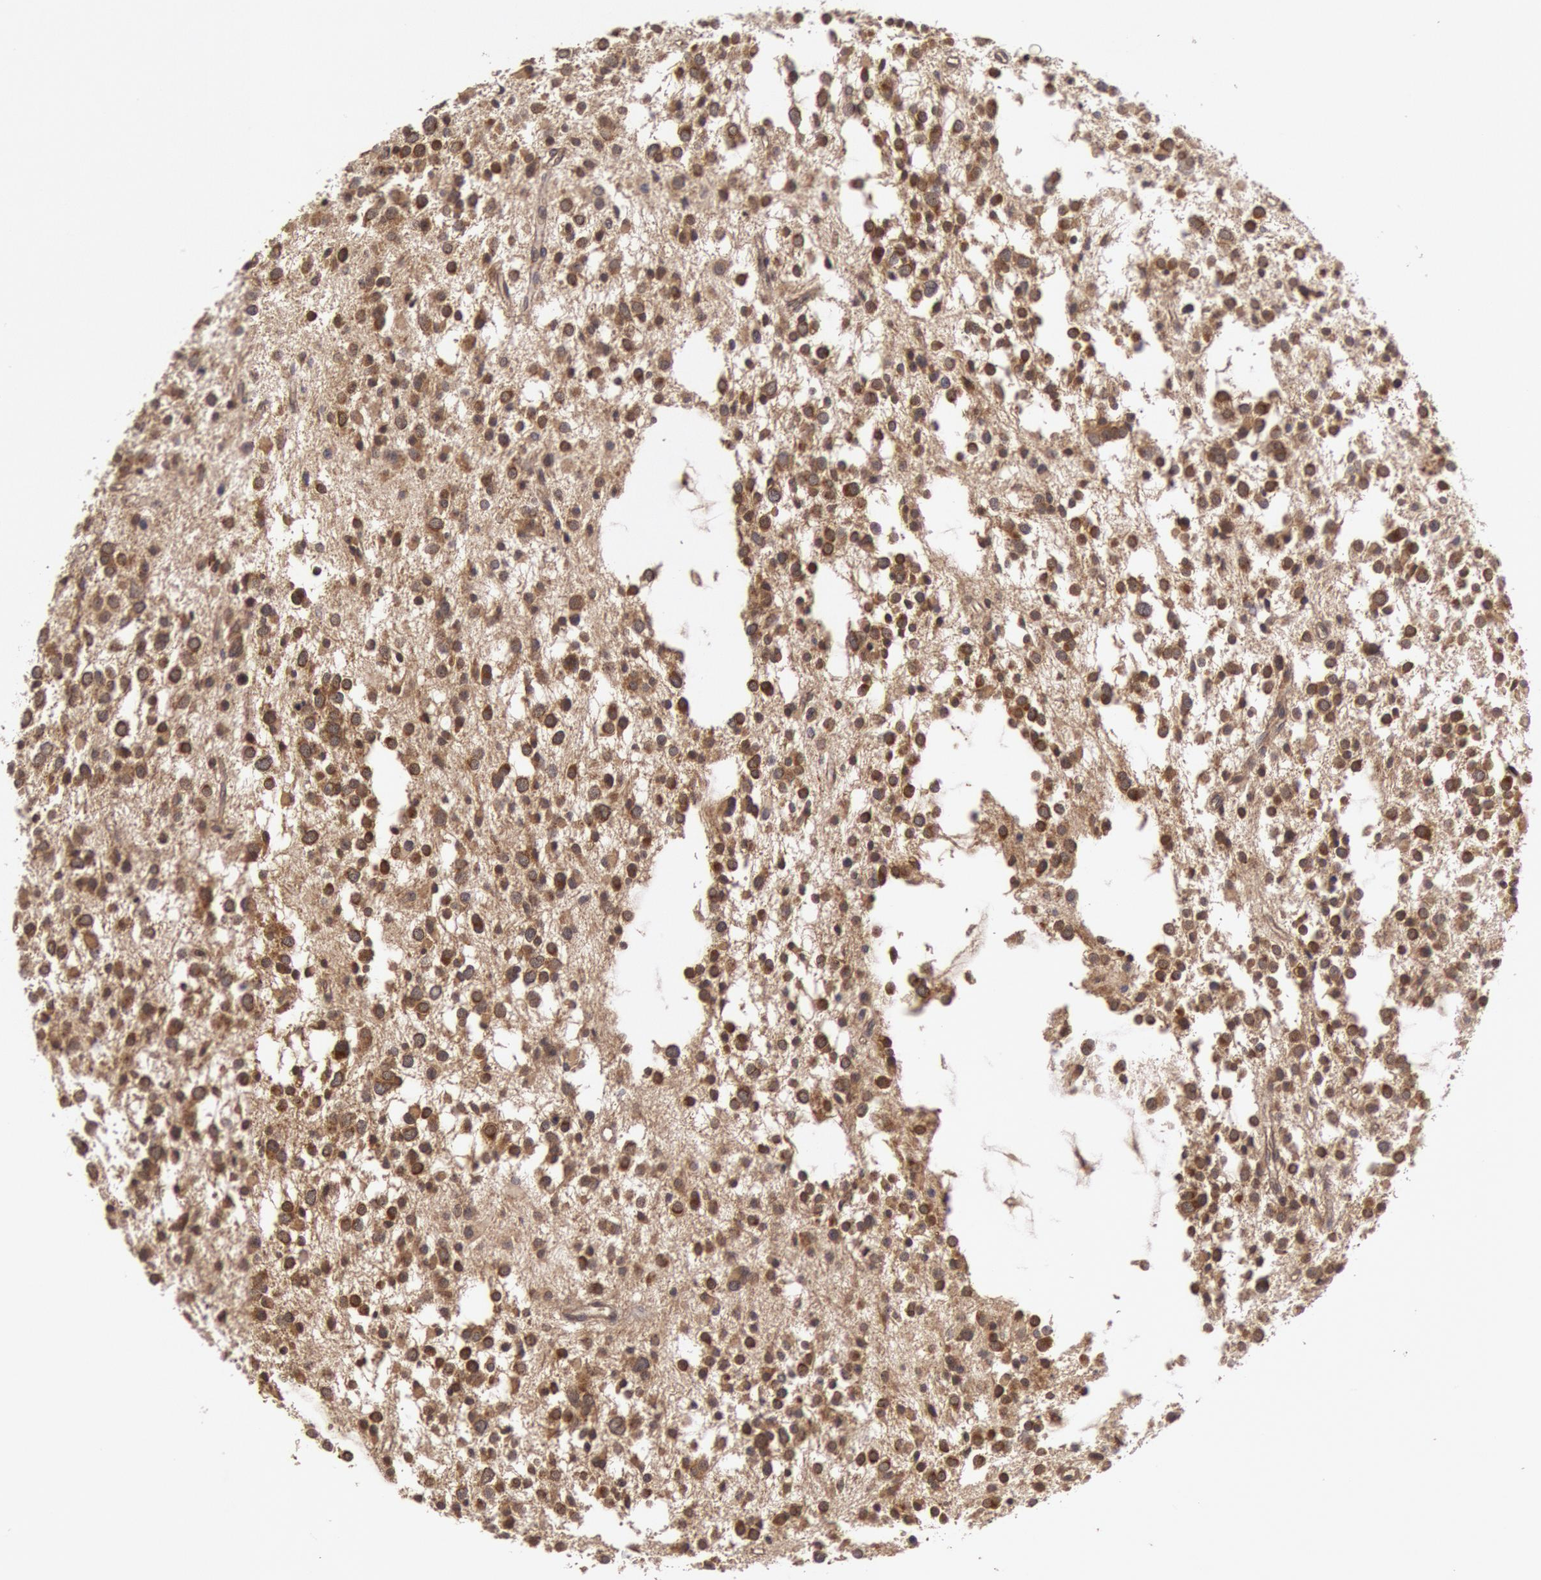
{"staining": {"intensity": "moderate", "quantity": ">75%", "location": "cytoplasmic/membranous,nuclear"}, "tissue": "glioma", "cell_type": "Tumor cells", "image_type": "cancer", "snomed": [{"axis": "morphology", "description": "Glioma, malignant, Low grade"}, {"axis": "topography", "description": "Brain"}], "caption": "This is a micrograph of immunohistochemistry (IHC) staining of malignant glioma (low-grade), which shows moderate staining in the cytoplasmic/membranous and nuclear of tumor cells.", "gene": "BRAF", "patient": {"sex": "female", "age": 36}}